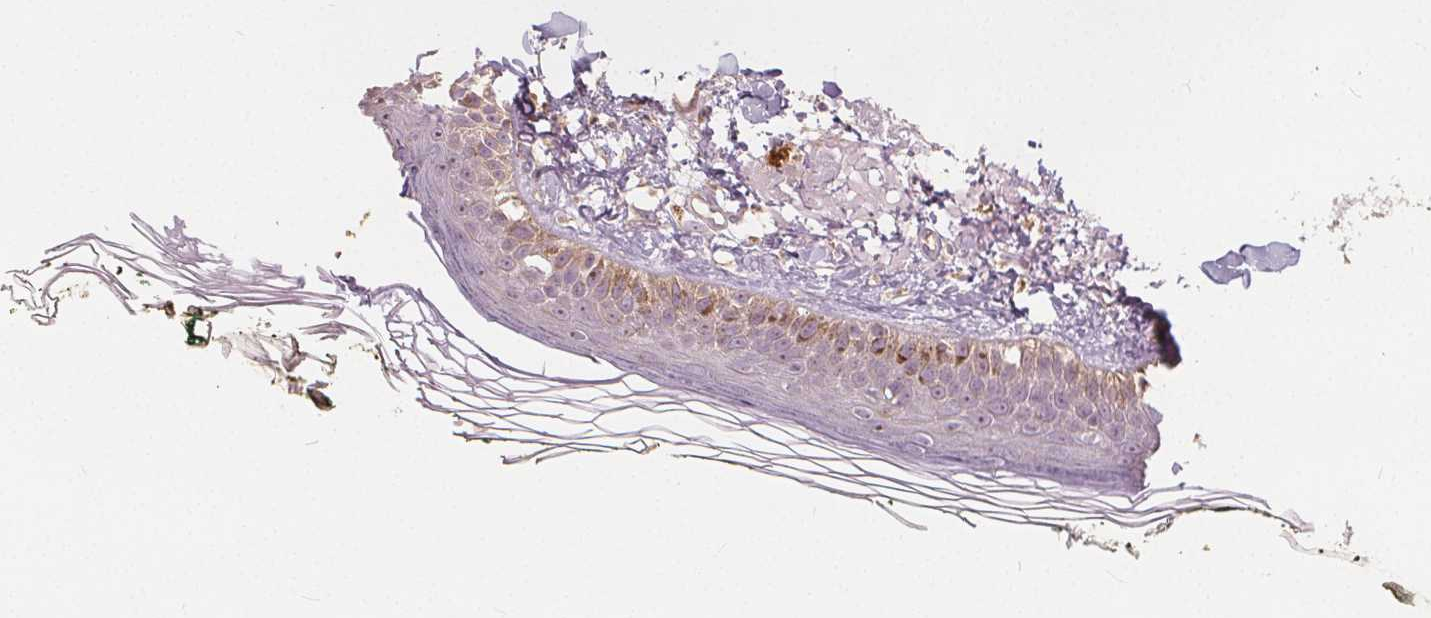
{"staining": {"intensity": "negative", "quantity": "none", "location": "none"}, "tissue": "skin", "cell_type": "Fibroblasts", "image_type": "normal", "snomed": [{"axis": "morphology", "description": "Normal tissue, NOS"}, {"axis": "topography", "description": "Skin"}], "caption": "A high-resolution image shows IHC staining of normal skin, which reveals no significant staining in fibroblasts.", "gene": "DRC3", "patient": {"sex": "male", "age": 76}}